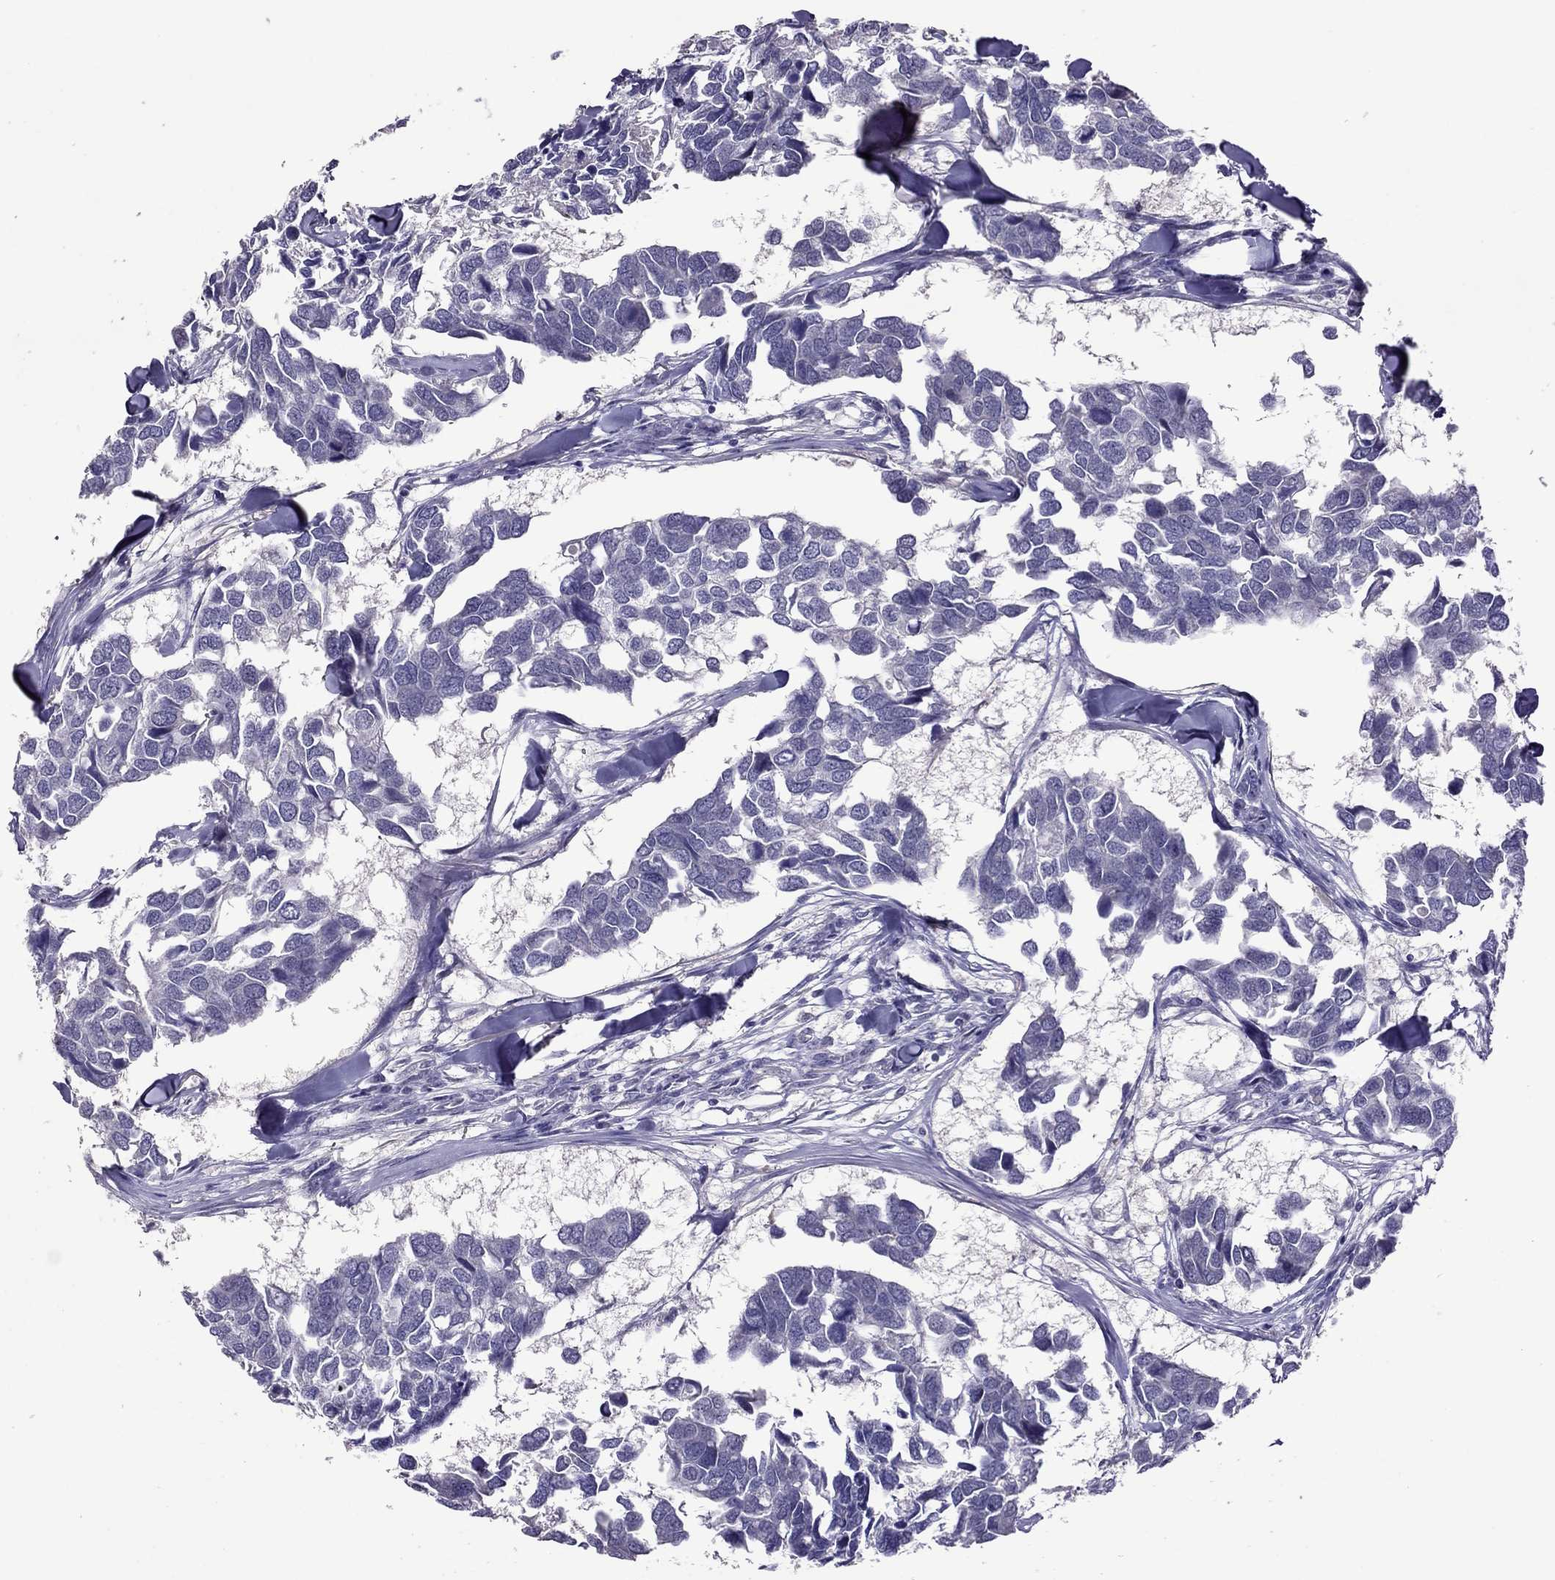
{"staining": {"intensity": "negative", "quantity": "none", "location": "none"}, "tissue": "breast cancer", "cell_type": "Tumor cells", "image_type": "cancer", "snomed": [{"axis": "morphology", "description": "Duct carcinoma"}, {"axis": "topography", "description": "Breast"}], "caption": "High magnification brightfield microscopy of breast cancer (invasive ductal carcinoma) stained with DAB (3,3'-diaminobenzidine) (brown) and counterstained with hematoxylin (blue): tumor cells show no significant positivity.", "gene": "LRRC46", "patient": {"sex": "female", "age": 83}}